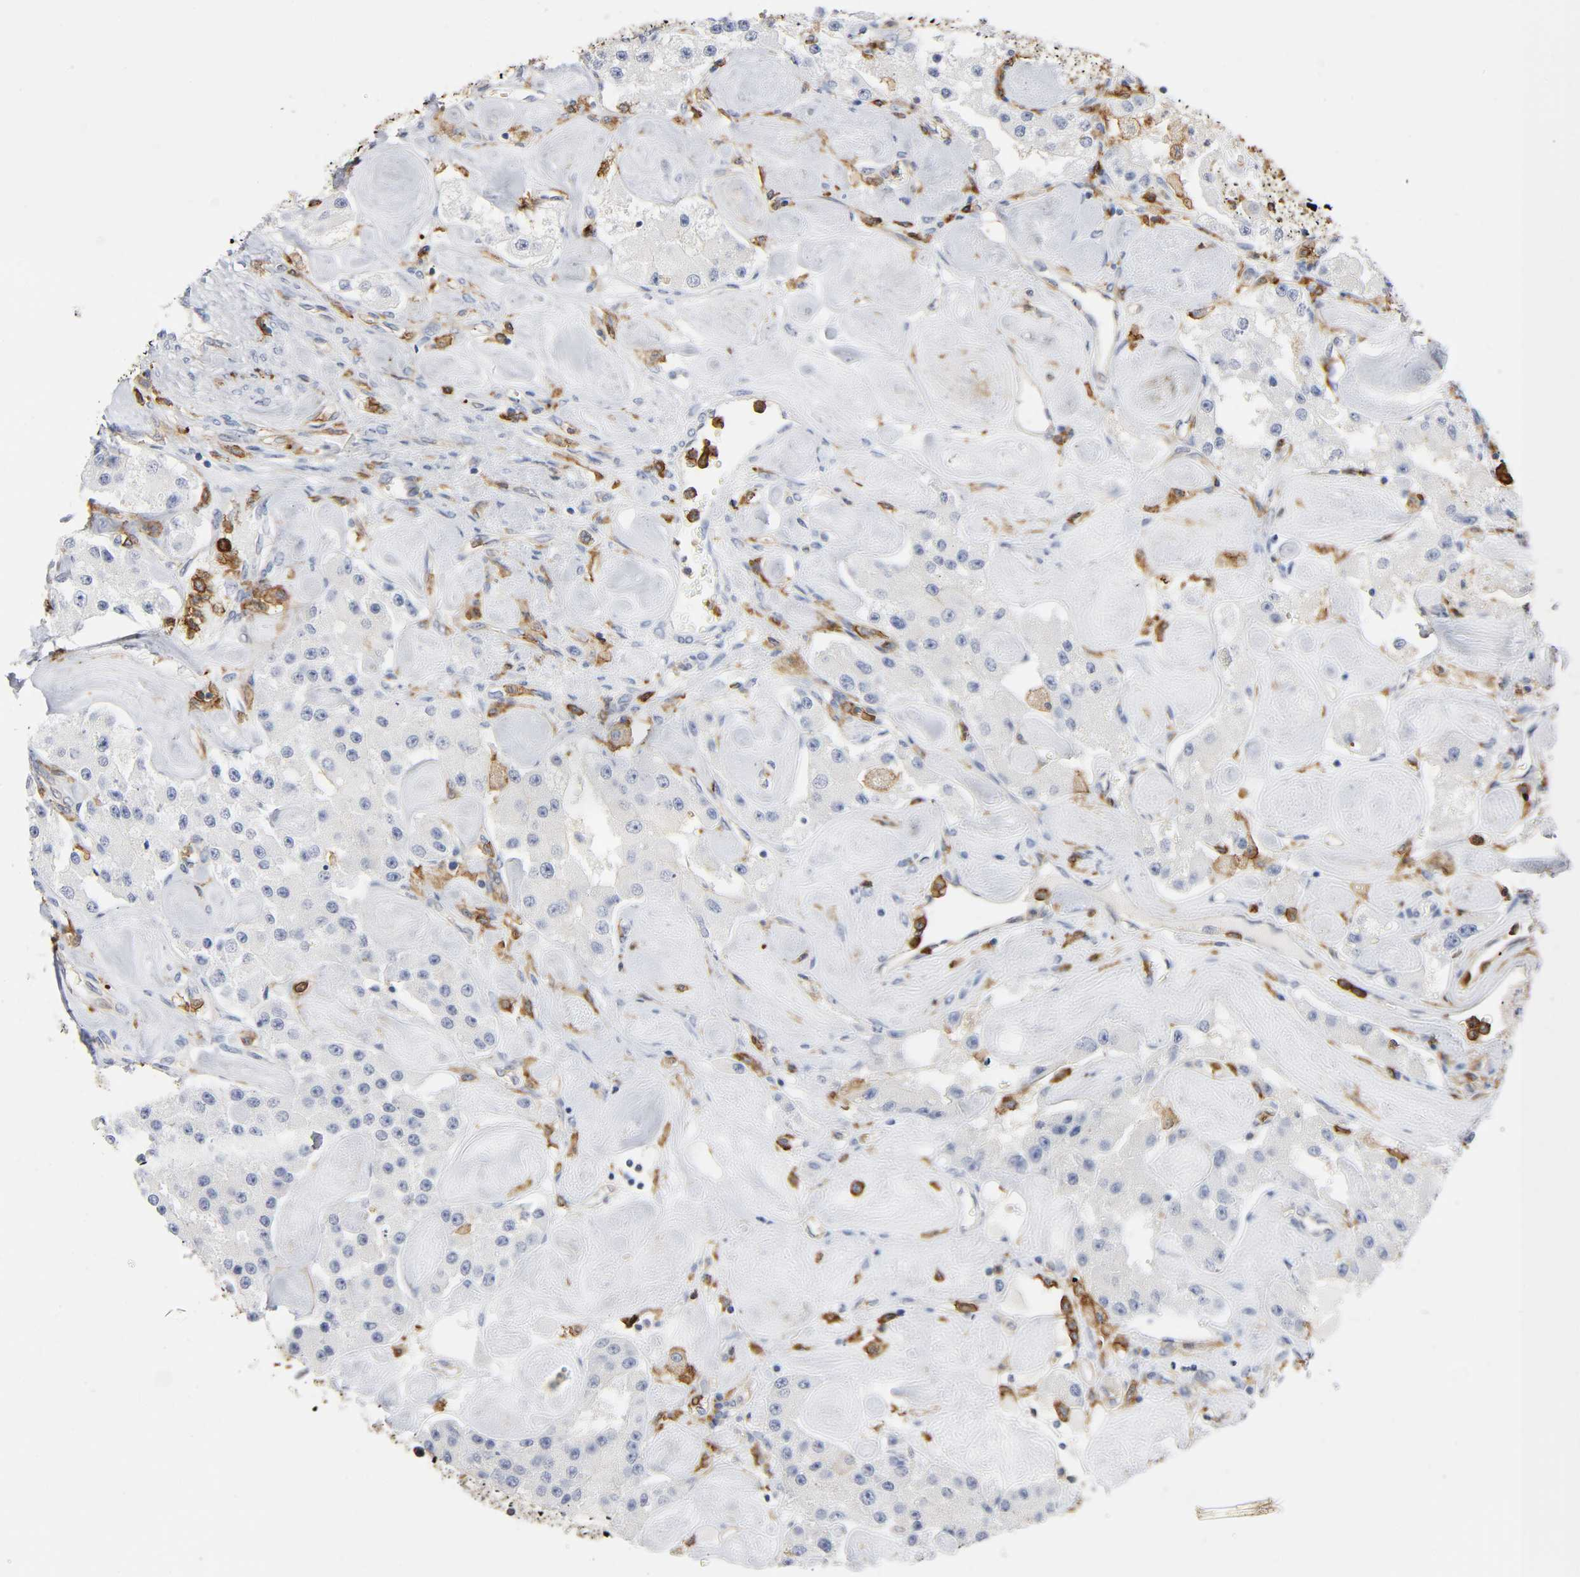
{"staining": {"intensity": "negative", "quantity": "none", "location": "none"}, "tissue": "carcinoid", "cell_type": "Tumor cells", "image_type": "cancer", "snomed": [{"axis": "morphology", "description": "Carcinoid, malignant, NOS"}, {"axis": "topography", "description": "Pancreas"}], "caption": "Tumor cells are negative for brown protein staining in malignant carcinoid.", "gene": "LYN", "patient": {"sex": "male", "age": 41}}